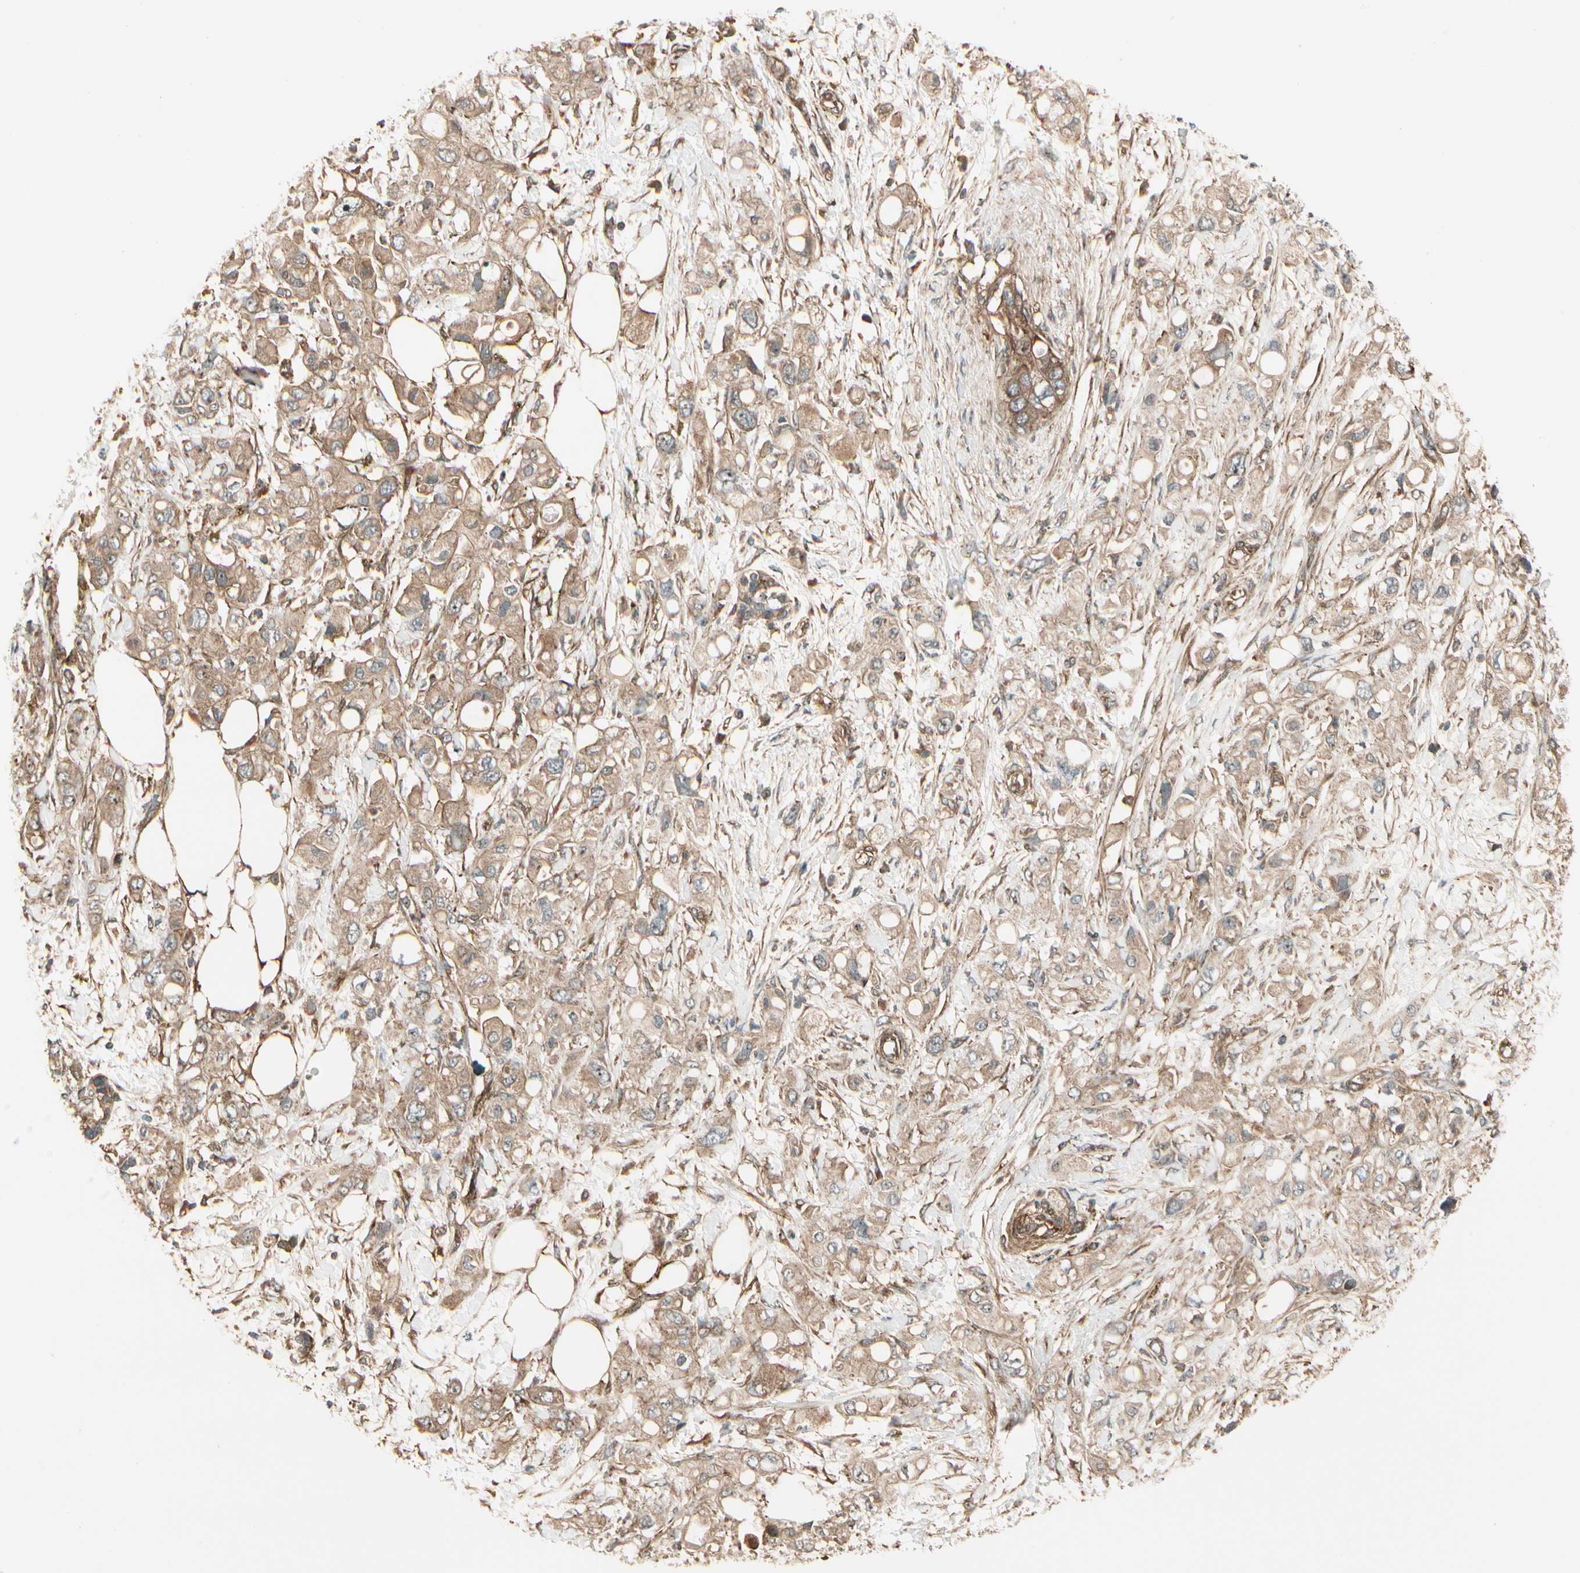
{"staining": {"intensity": "weak", "quantity": ">75%", "location": "cytoplasmic/membranous"}, "tissue": "pancreatic cancer", "cell_type": "Tumor cells", "image_type": "cancer", "snomed": [{"axis": "morphology", "description": "Adenocarcinoma, NOS"}, {"axis": "topography", "description": "Pancreas"}], "caption": "Protein expression analysis of human pancreatic adenocarcinoma reveals weak cytoplasmic/membranous expression in approximately >75% of tumor cells.", "gene": "FKBP15", "patient": {"sex": "female", "age": 56}}